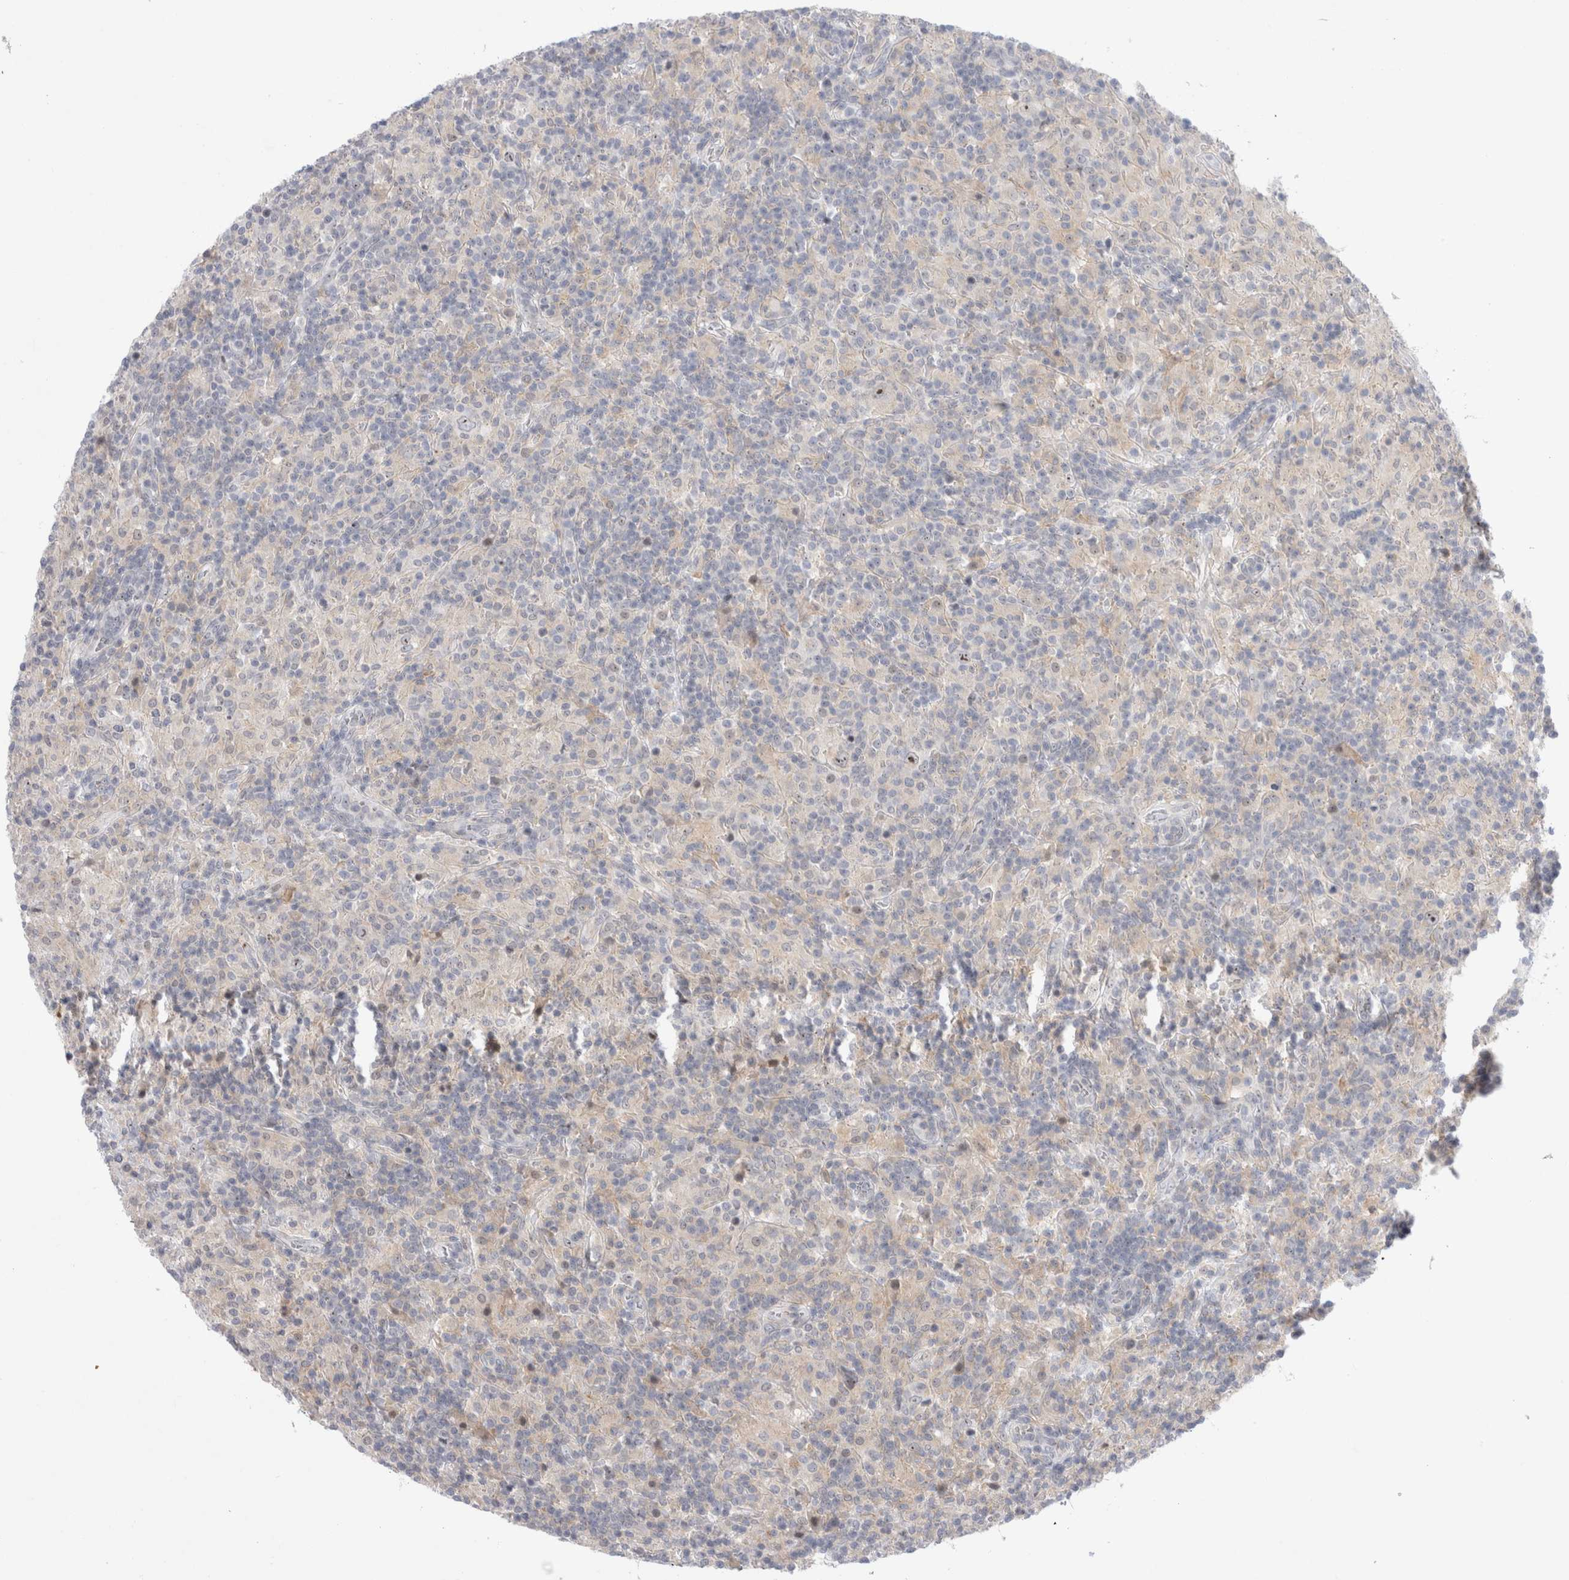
{"staining": {"intensity": "moderate", "quantity": "25%-75%", "location": "nuclear"}, "tissue": "lymphoma", "cell_type": "Tumor cells", "image_type": "cancer", "snomed": [{"axis": "morphology", "description": "Hodgkin's disease, NOS"}, {"axis": "topography", "description": "Lymph node"}], "caption": "This is a micrograph of immunohistochemistry (IHC) staining of Hodgkin's disease, which shows moderate expression in the nuclear of tumor cells.", "gene": "CERS5", "patient": {"sex": "male", "age": 70}}